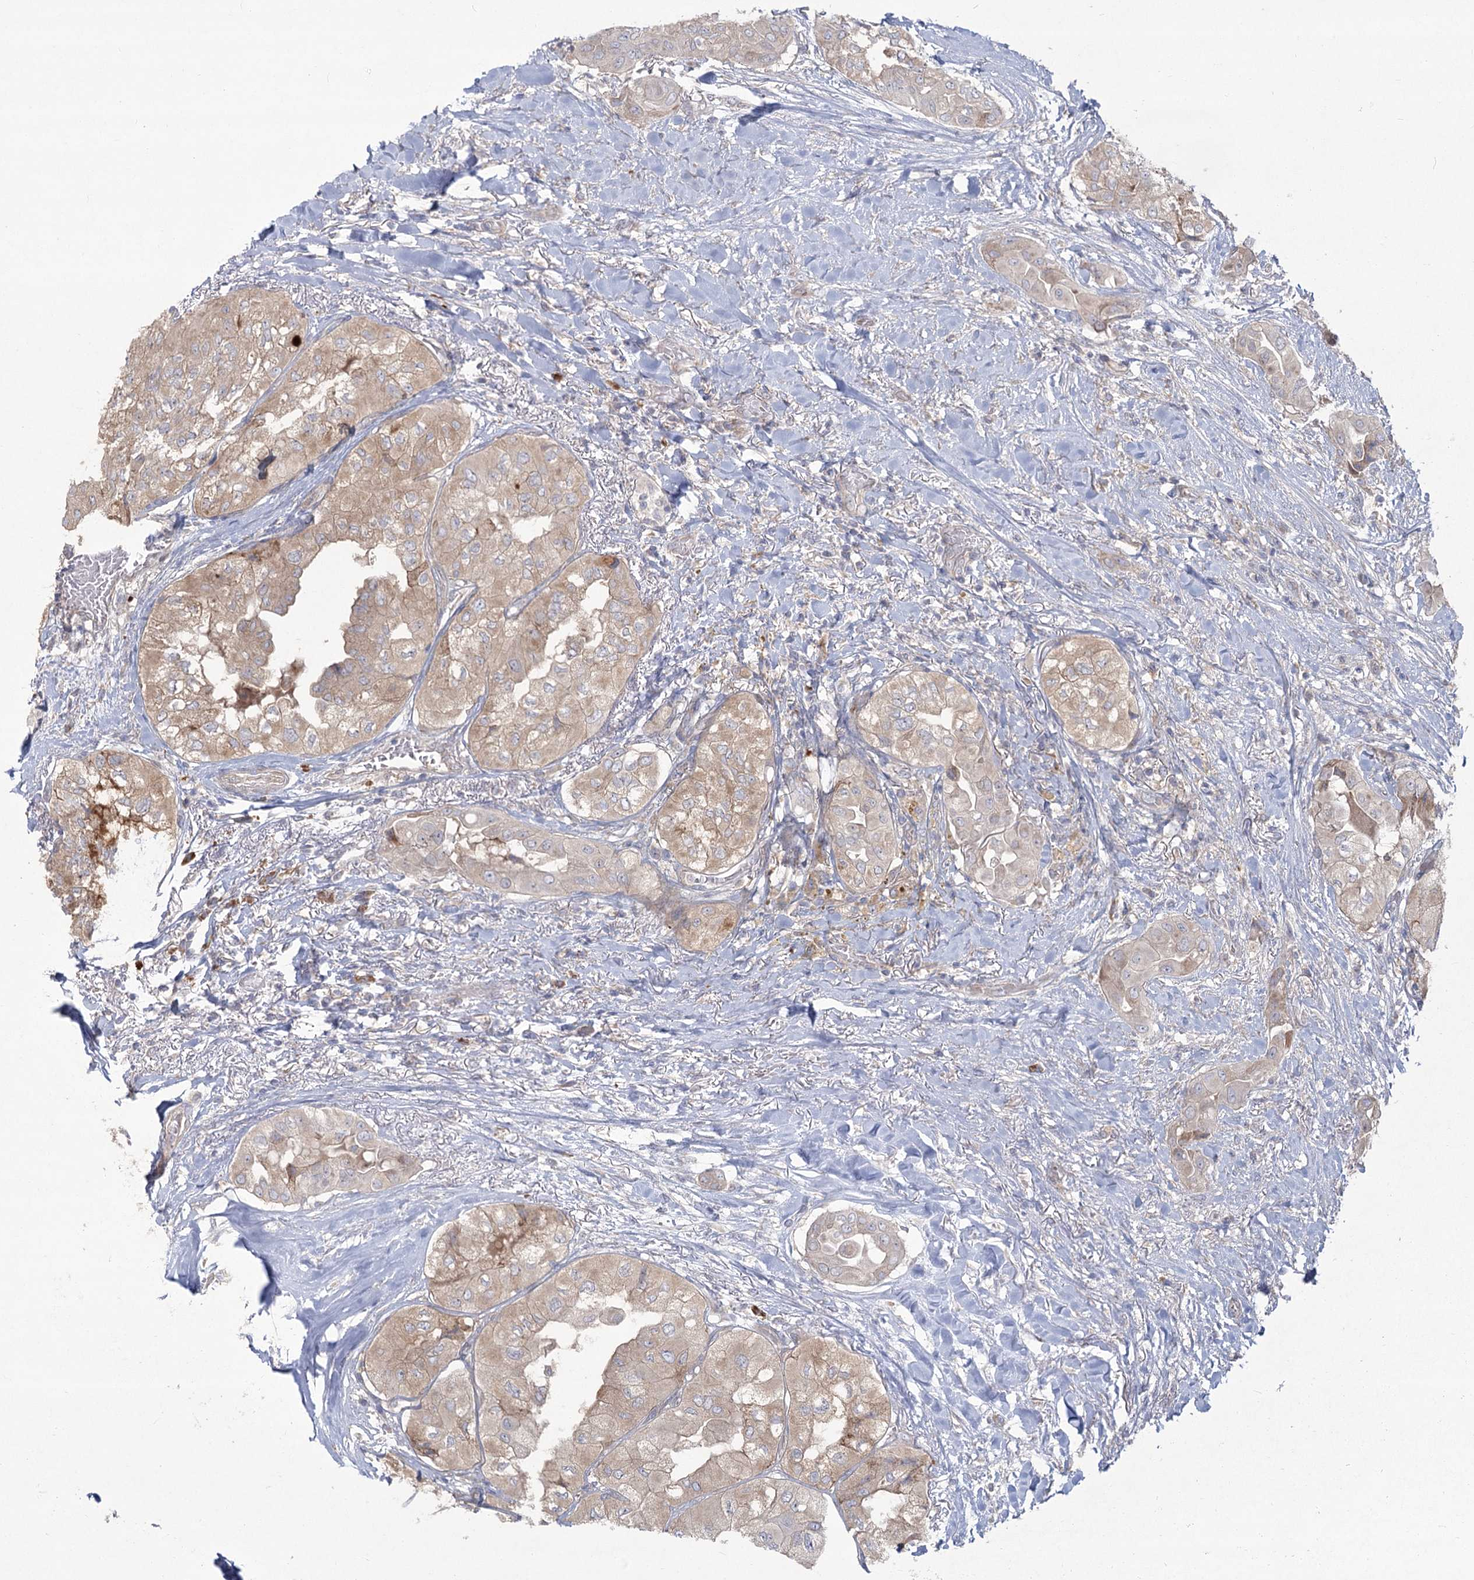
{"staining": {"intensity": "weak", "quantity": ">75%", "location": "cytoplasmic/membranous"}, "tissue": "thyroid cancer", "cell_type": "Tumor cells", "image_type": "cancer", "snomed": [{"axis": "morphology", "description": "Papillary adenocarcinoma, NOS"}, {"axis": "topography", "description": "Thyroid gland"}], "caption": "The histopathology image exhibits immunohistochemical staining of thyroid papillary adenocarcinoma. There is weak cytoplasmic/membranous positivity is seen in about >75% of tumor cells.", "gene": "CAMTA1", "patient": {"sex": "female", "age": 59}}